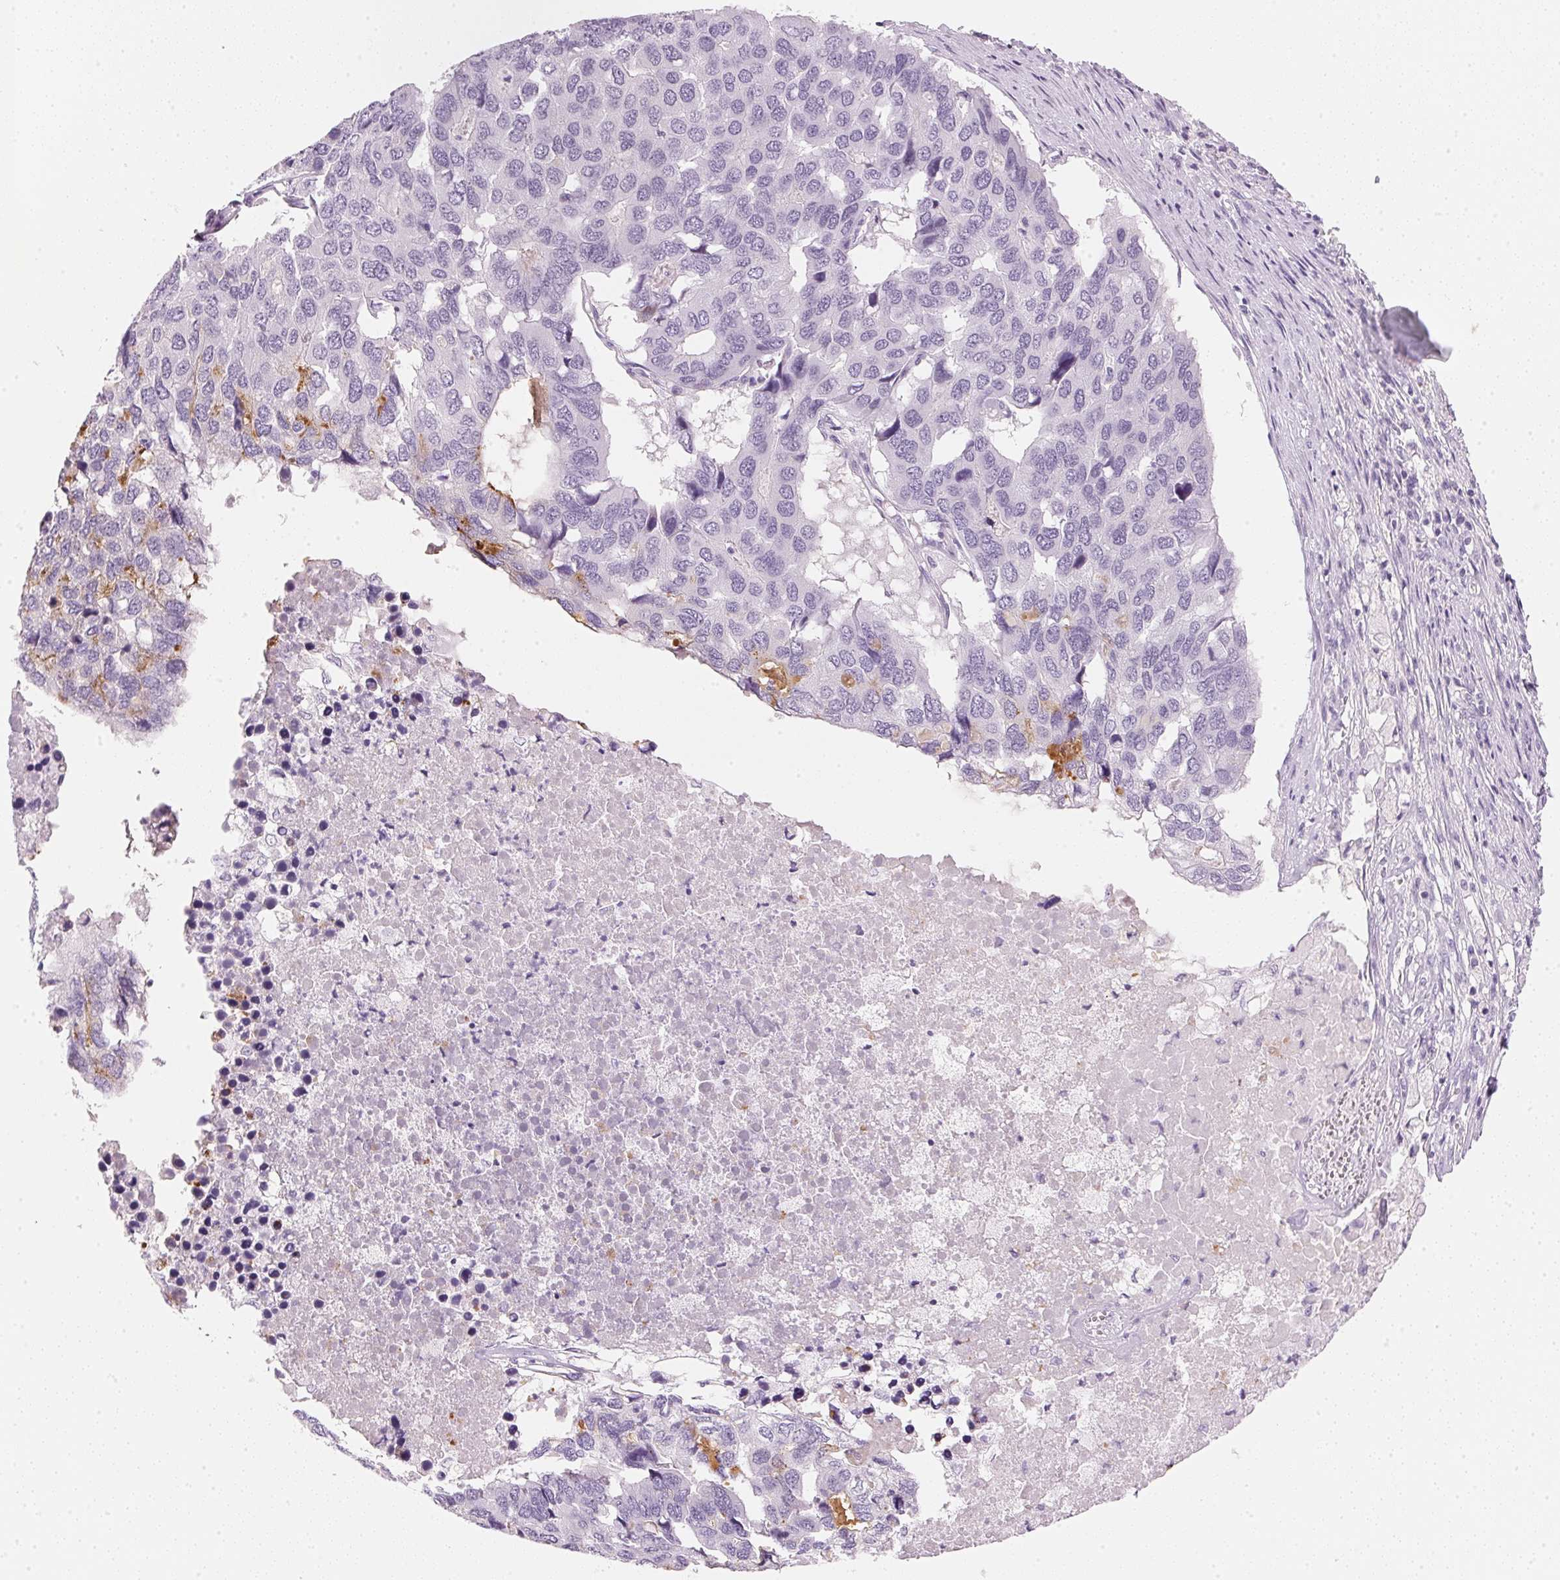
{"staining": {"intensity": "negative", "quantity": "none", "location": "none"}, "tissue": "pancreatic cancer", "cell_type": "Tumor cells", "image_type": "cancer", "snomed": [{"axis": "morphology", "description": "Adenocarcinoma, NOS"}, {"axis": "topography", "description": "Pancreas"}], "caption": "An image of pancreatic cancer stained for a protein exhibits no brown staining in tumor cells.", "gene": "IGFBP1", "patient": {"sex": "male", "age": 50}}